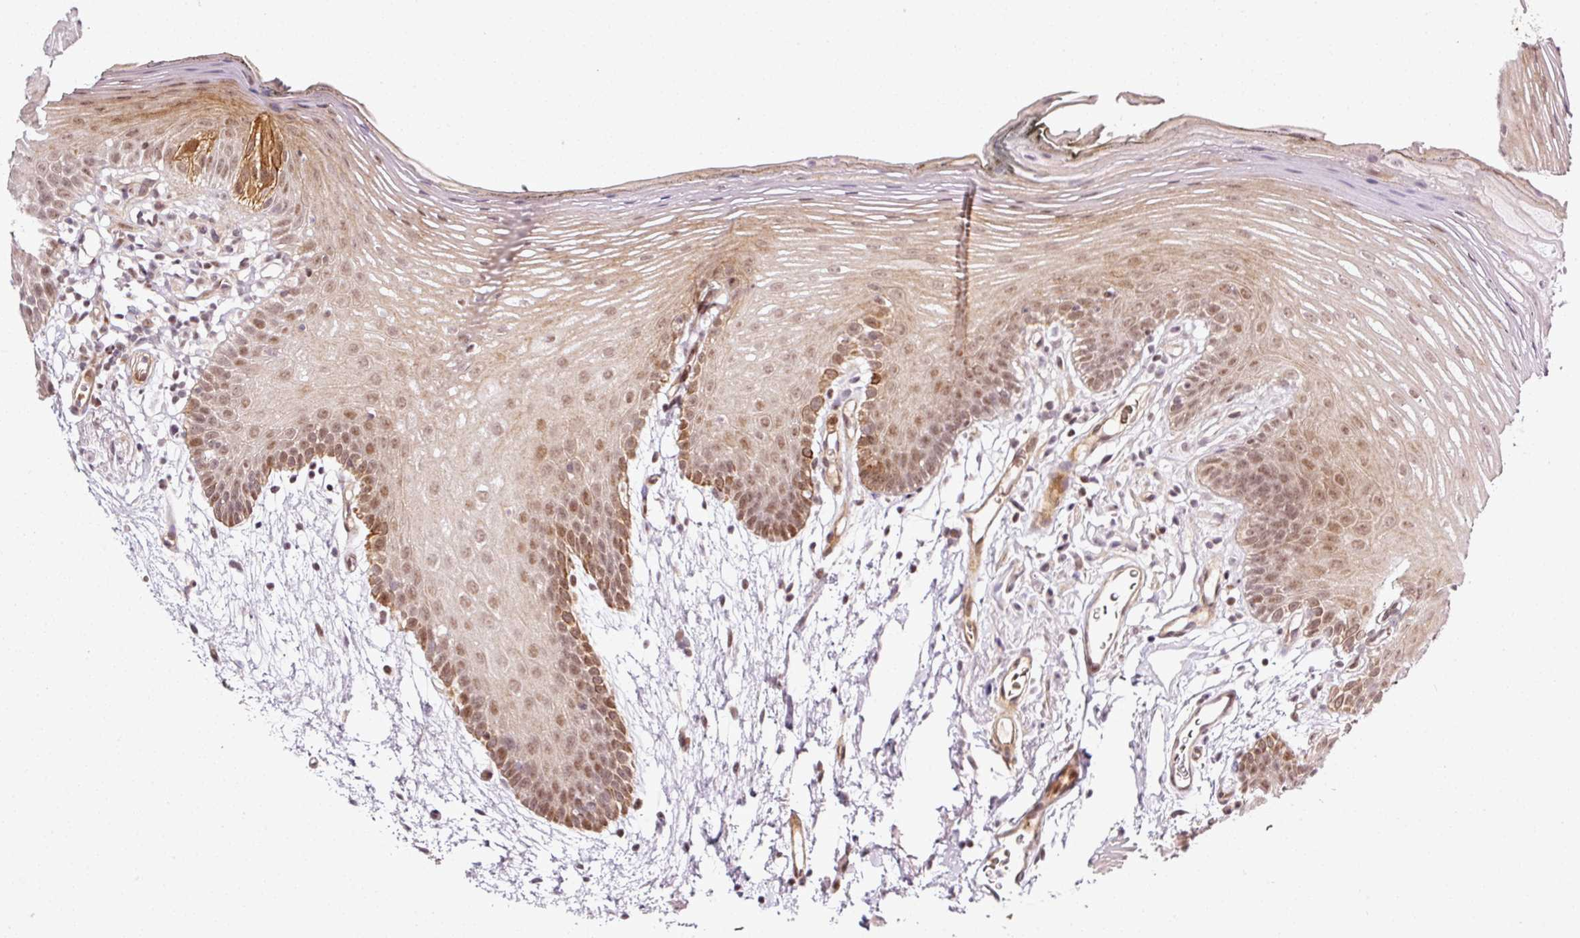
{"staining": {"intensity": "moderate", "quantity": ">75%", "location": "cytoplasmic/membranous,nuclear"}, "tissue": "oral mucosa", "cell_type": "Squamous epithelial cells", "image_type": "normal", "snomed": [{"axis": "morphology", "description": "Normal tissue, NOS"}, {"axis": "morphology", "description": "Squamous cell carcinoma, NOS"}, {"axis": "topography", "description": "Oral tissue"}, {"axis": "topography", "description": "Head-Neck"}], "caption": "IHC of unremarkable oral mucosa exhibits medium levels of moderate cytoplasmic/membranous,nuclear expression in approximately >75% of squamous epithelial cells. Nuclei are stained in blue.", "gene": "ANKRD20A1", "patient": {"sex": "female", "age": 81}}